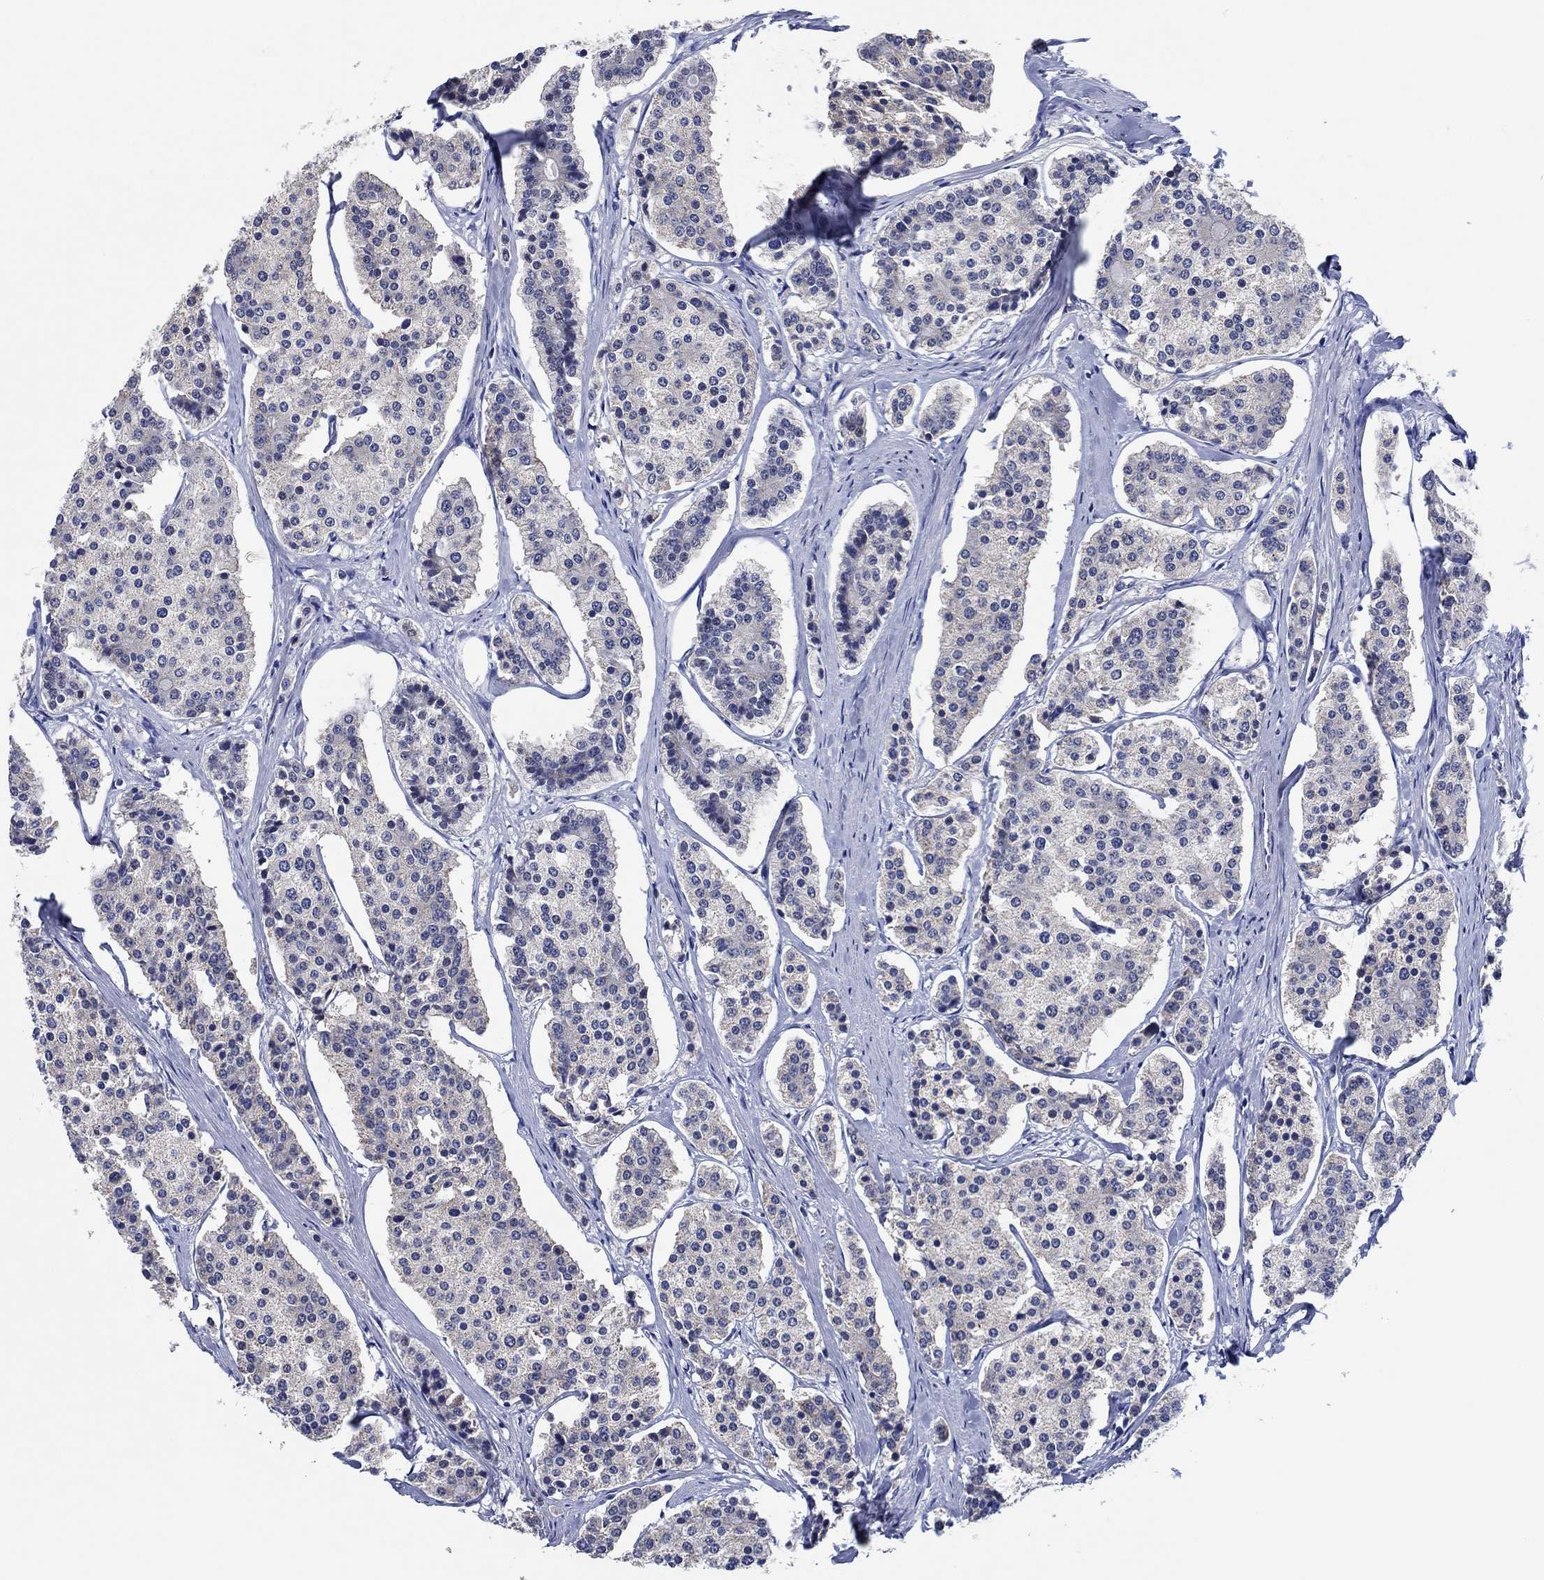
{"staining": {"intensity": "negative", "quantity": "none", "location": "none"}, "tissue": "carcinoid", "cell_type": "Tumor cells", "image_type": "cancer", "snomed": [{"axis": "morphology", "description": "Carcinoid, malignant, NOS"}, {"axis": "topography", "description": "Small intestine"}], "caption": "A high-resolution micrograph shows immunohistochemistry staining of carcinoid (malignant), which shows no significant positivity in tumor cells.", "gene": "PRRT3", "patient": {"sex": "female", "age": 65}}